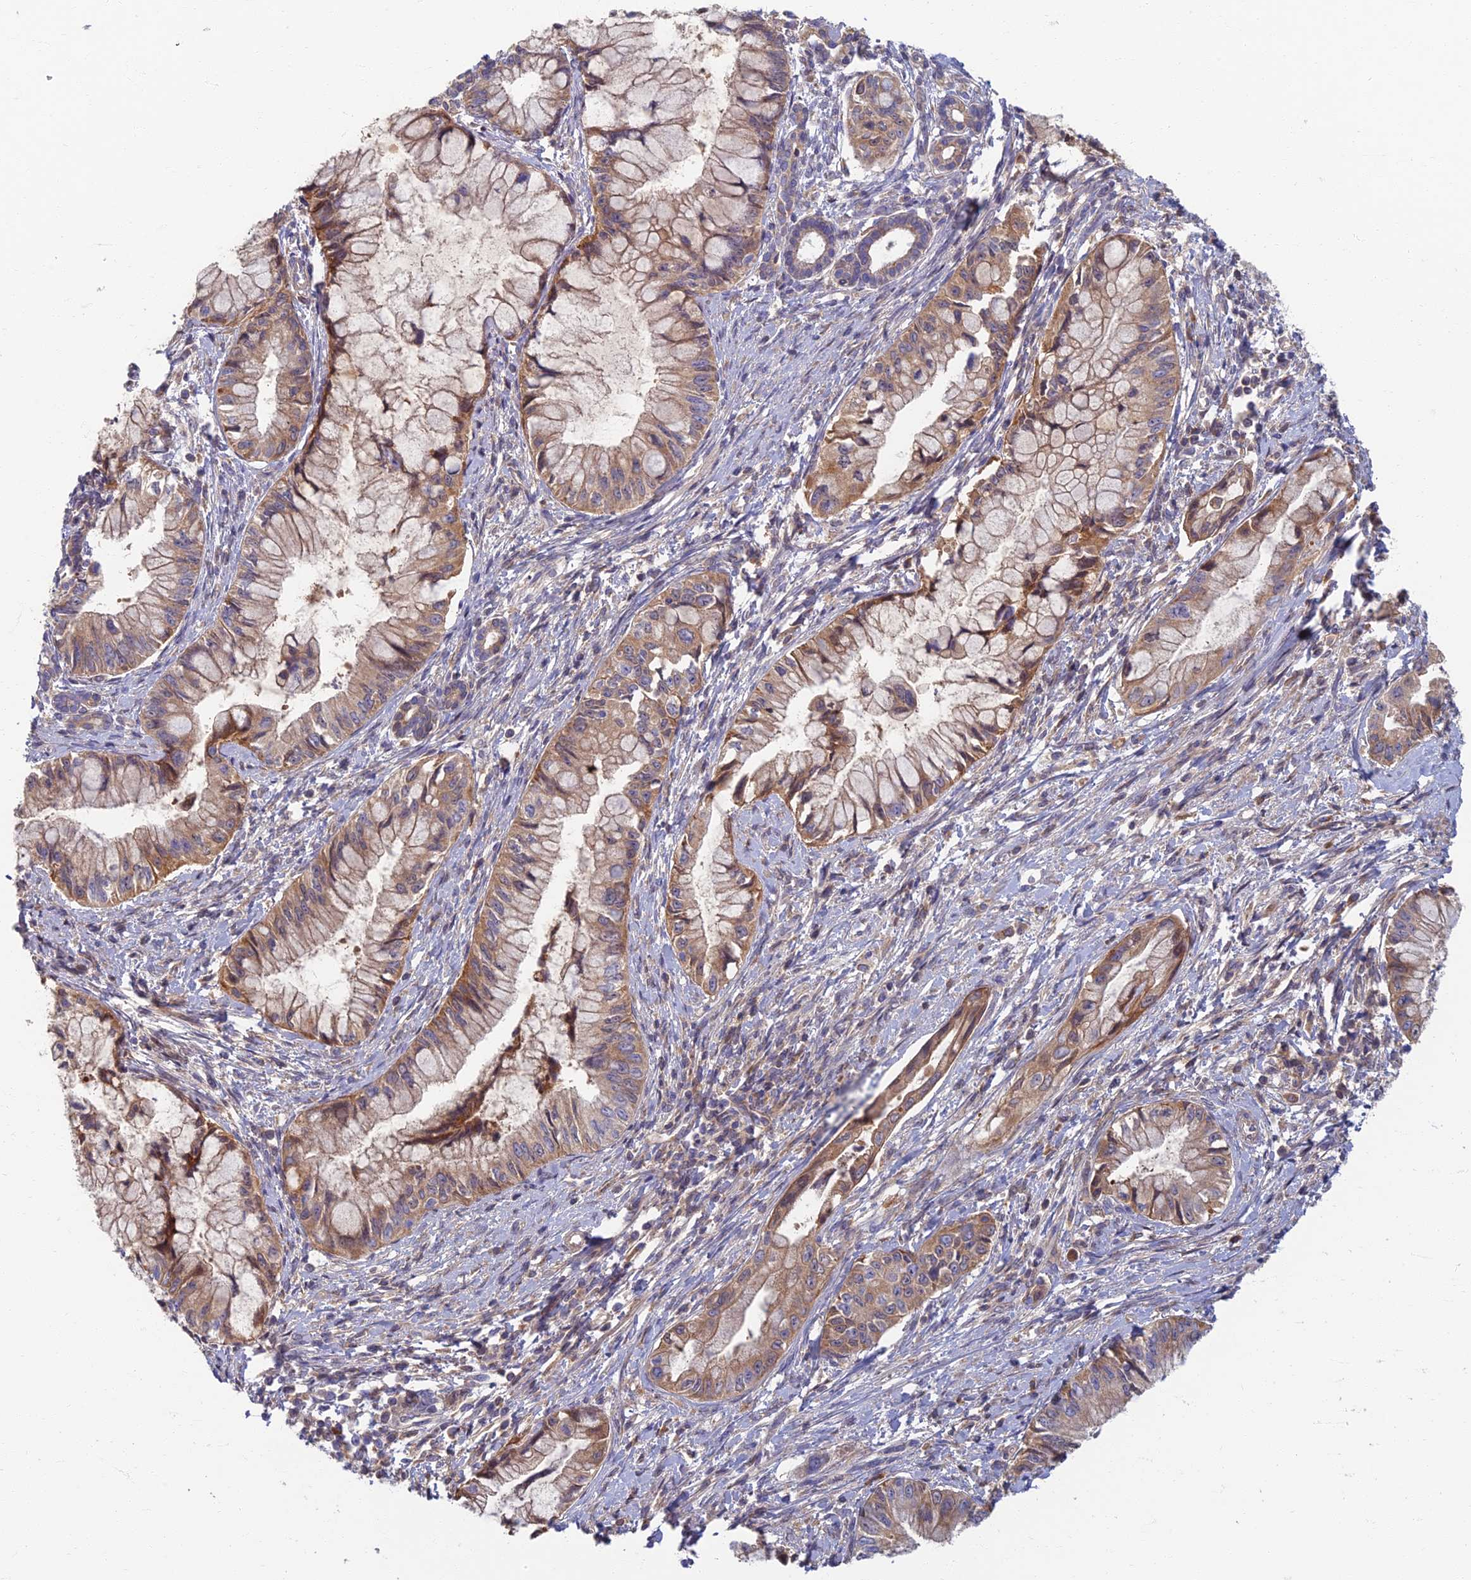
{"staining": {"intensity": "moderate", "quantity": ">75%", "location": "cytoplasmic/membranous"}, "tissue": "pancreatic cancer", "cell_type": "Tumor cells", "image_type": "cancer", "snomed": [{"axis": "morphology", "description": "Adenocarcinoma, NOS"}, {"axis": "topography", "description": "Pancreas"}], "caption": "Protein expression analysis of human pancreatic cancer (adenocarcinoma) reveals moderate cytoplasmic/membranous positivity in about >75% of tumor cells. (DAB (3,3'-diaminobenzidine) IHC with brightfield microscopy, high magnification).", "gene": "SOGA1", "patient": {"sex": "male", "age": 48}}